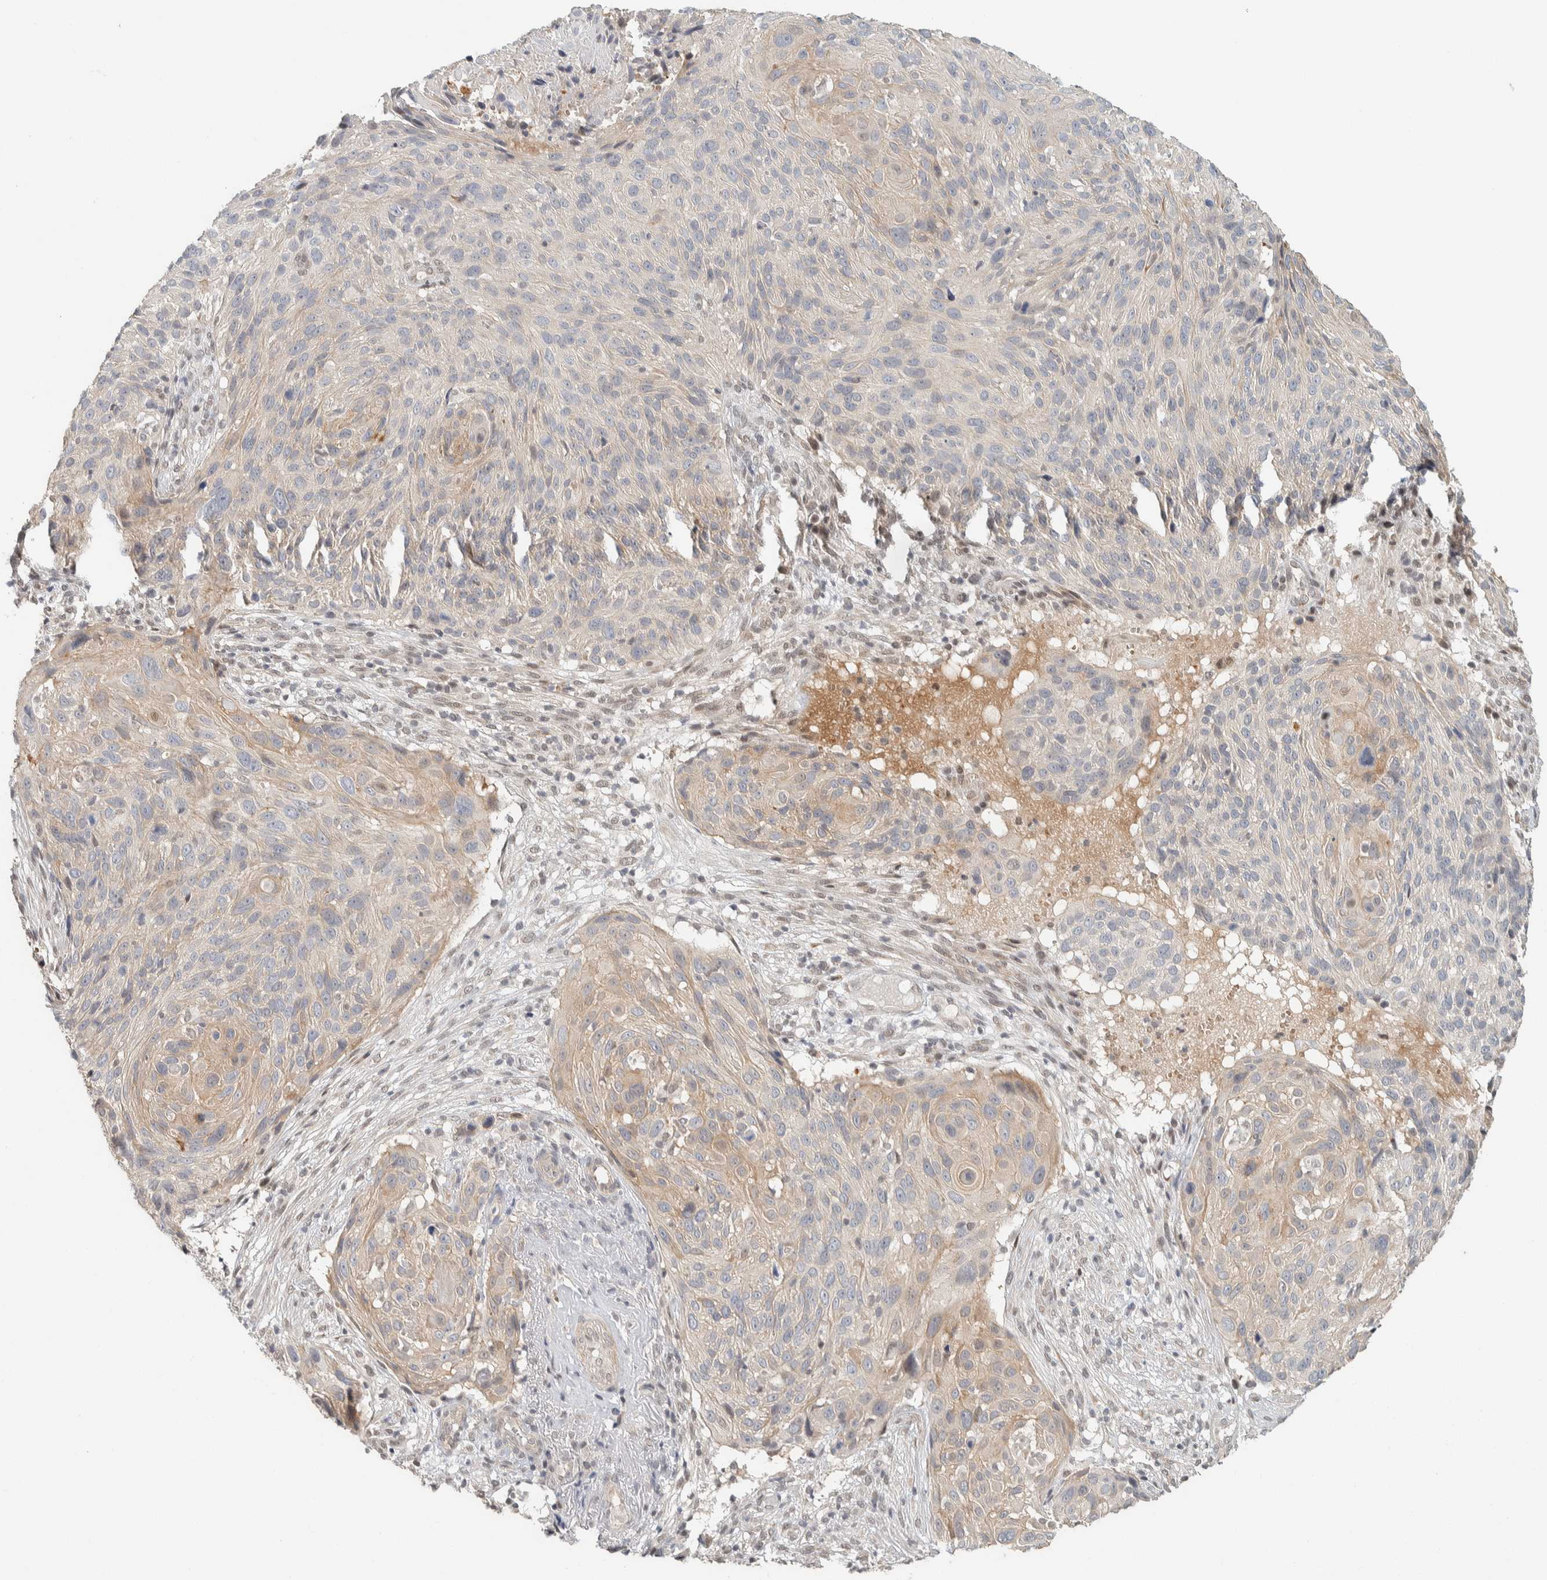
{"staining": {"intensity": "weak", "quantity": "<25%", "location": "cytoplasmic/membranous"}, "tissue": "cervical cancer", "cell_type": "Tumor cells", "image_type": "cancer", "snomed": [{"axis": "morphology", "description": "Squamous cell carcinoma, NOS"}, {"axis": "topography", "description": "Cervix"}], "caption": "Protein analysis of cervical squamous cell carcinoma demonstrates no significant staining in tumor cells. (Stains: DAB (3,3'-diaminobenzidine) immunohistochemistry with hematoxylin counter stain, Microscopy: brightfield microscopy at high magnification).", "gene": "ZBTB2", "patient": {"sex": "female", "age": 74}}